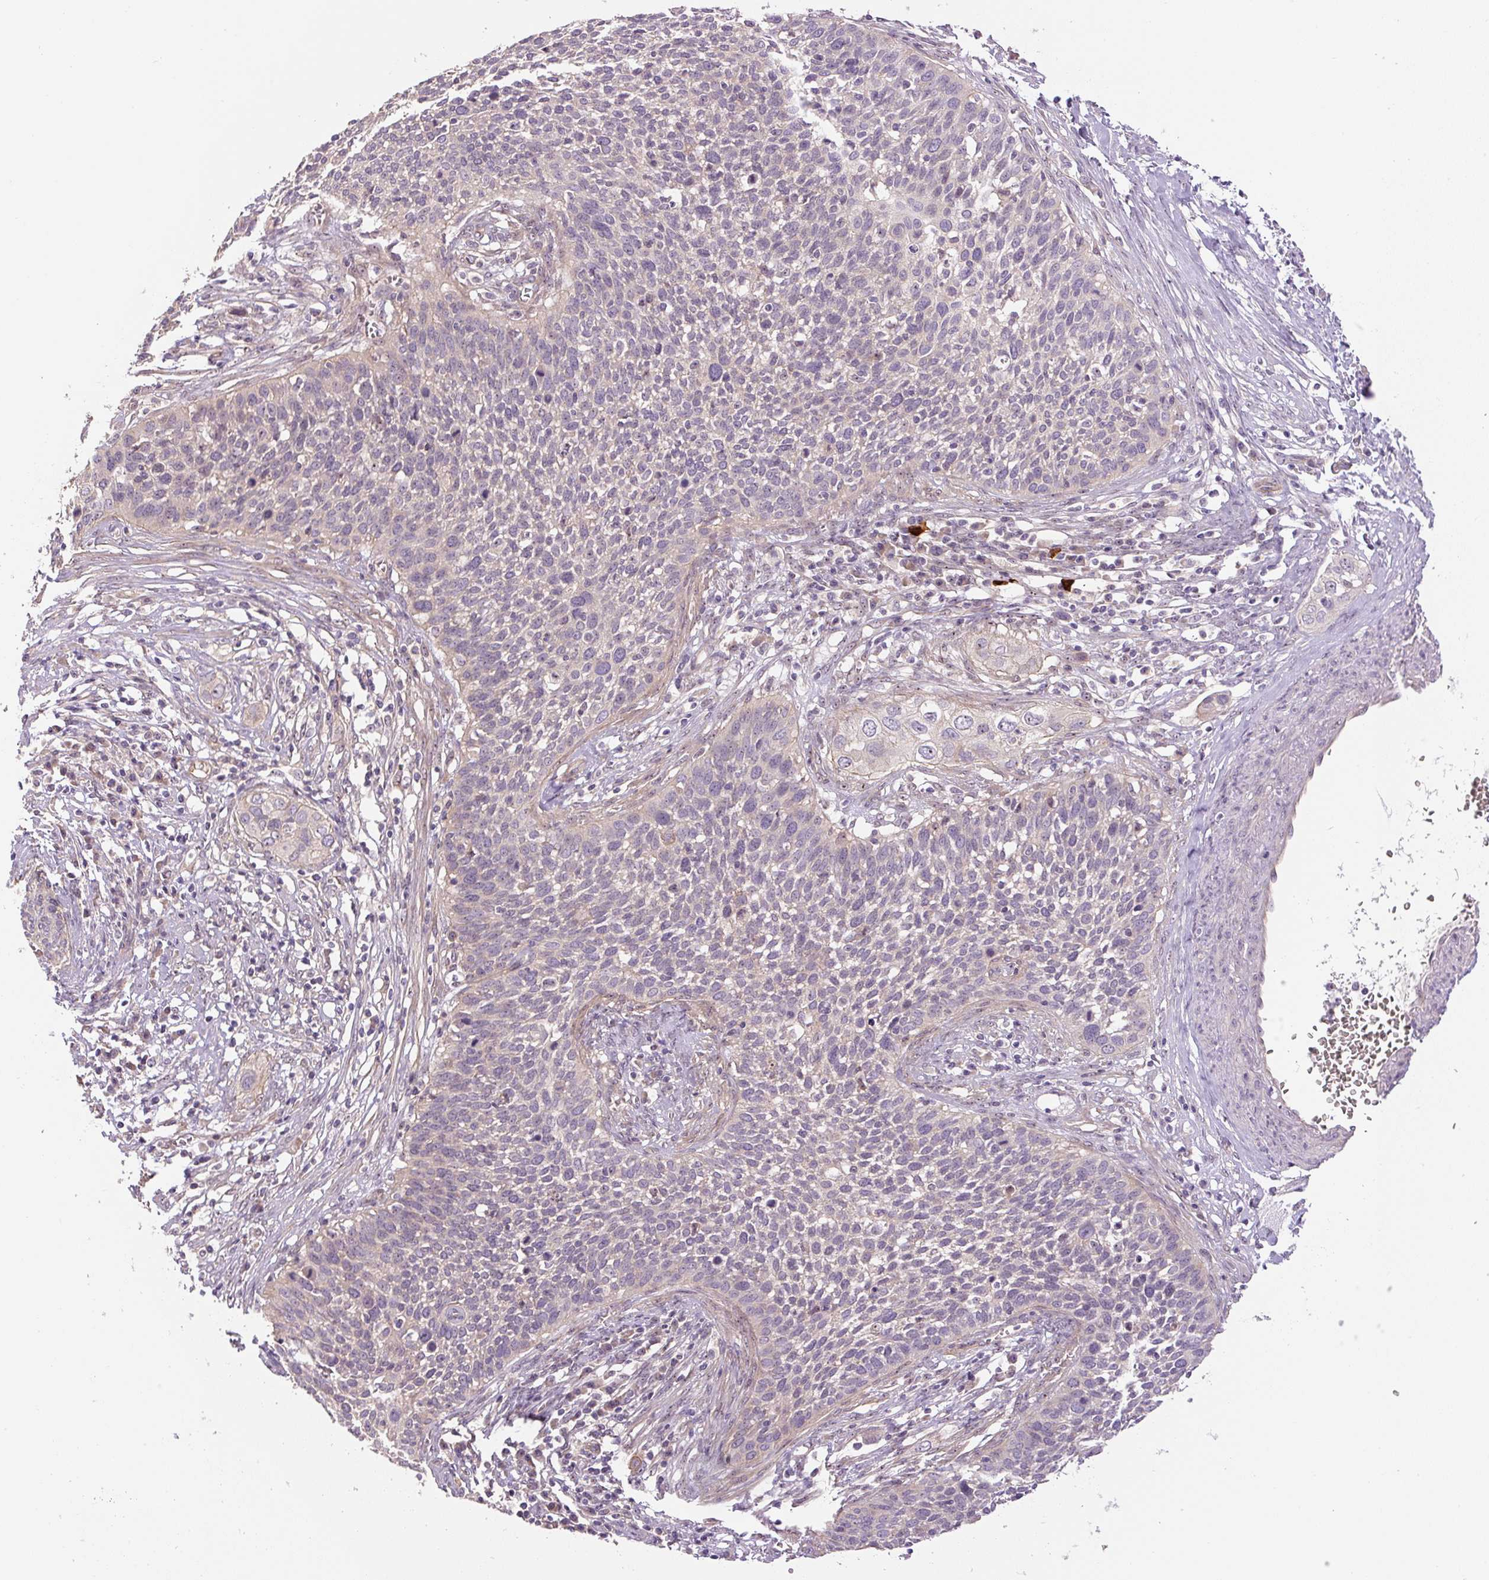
{"staining": {"intensity": "negative", "quantity": "none", "location": "none"}, "tissue": "cervical cancer", "cell_type": "Tumor cells", "image_type": "cancer", "snomed": [{"axis": "morphology", "description": "Squamous cell carcinoma, NOS"}, {"axis": "topography", "description": "Cervix"}], "caption": "High magnification brightfield microscopy of cervical cancer stained with DAB (3,3'-diaminobenzidine) (brown) and counterstained with hematoxylin (blue): tumor cells show no significant expression.", "gene": "TMEM151B", "patient": {"sex": "female", "age": 34}}